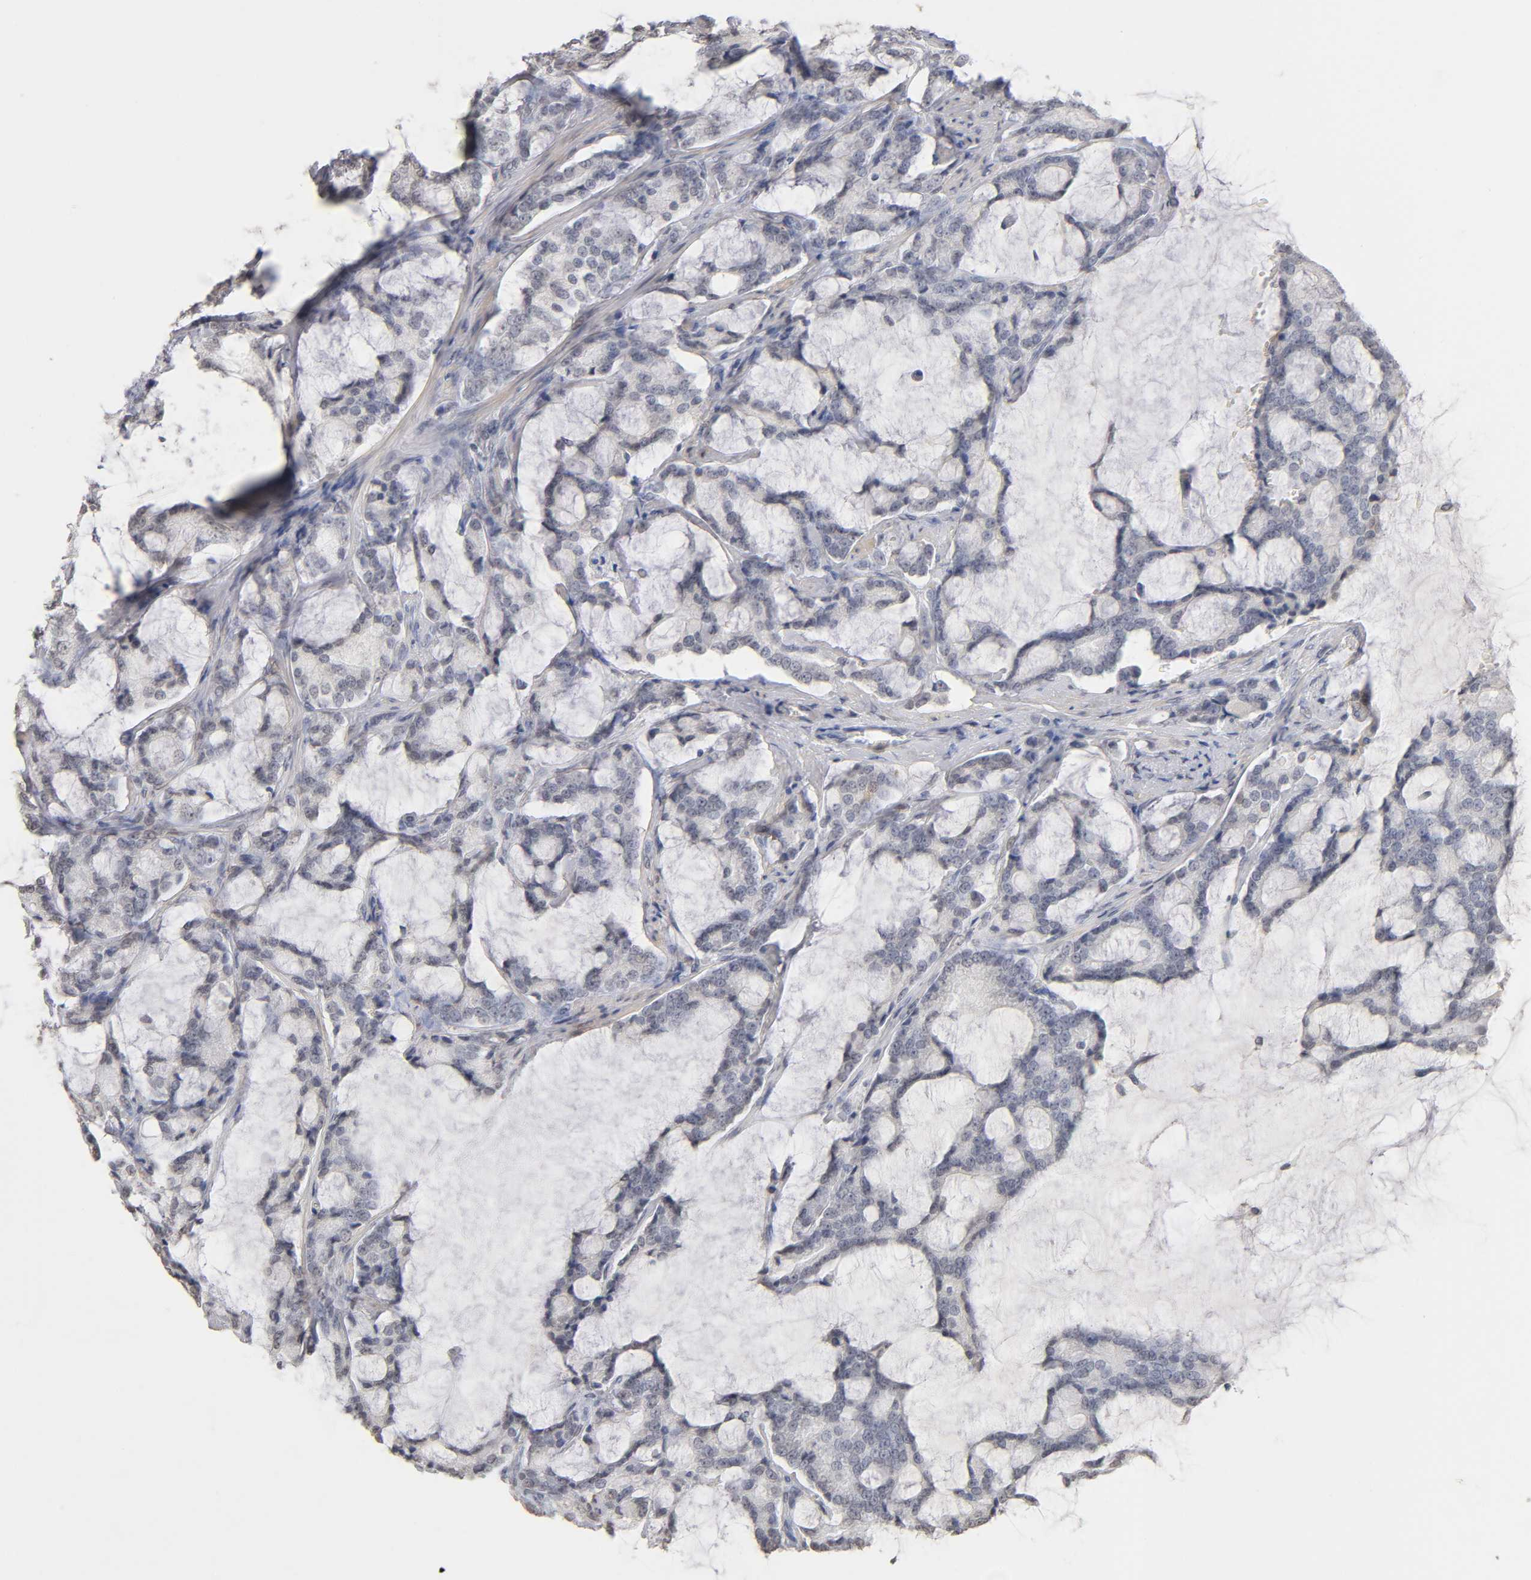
{"staining": {"intensity": "weak", "quantity": "<25%", "location": "nuclear"}, "tissue": "prostate cancer", "cell_type": "Tumor cells", "image_type": "cancer", "snomed": [{"axis": "morphology", "description": "Adenocarcinoma, Low grade"}, {"axis": "topography", "description": "Prostate"}], "caption": "DAB immunohistochemical staining of human prostate cancer shows no significant staining in tumor cells. (DAB (3,3'-diaminobenzidine) immunohistochemistry, high magnification).", "gene": "CRABP2", "patient": {"sex": "male", "age": 58}}